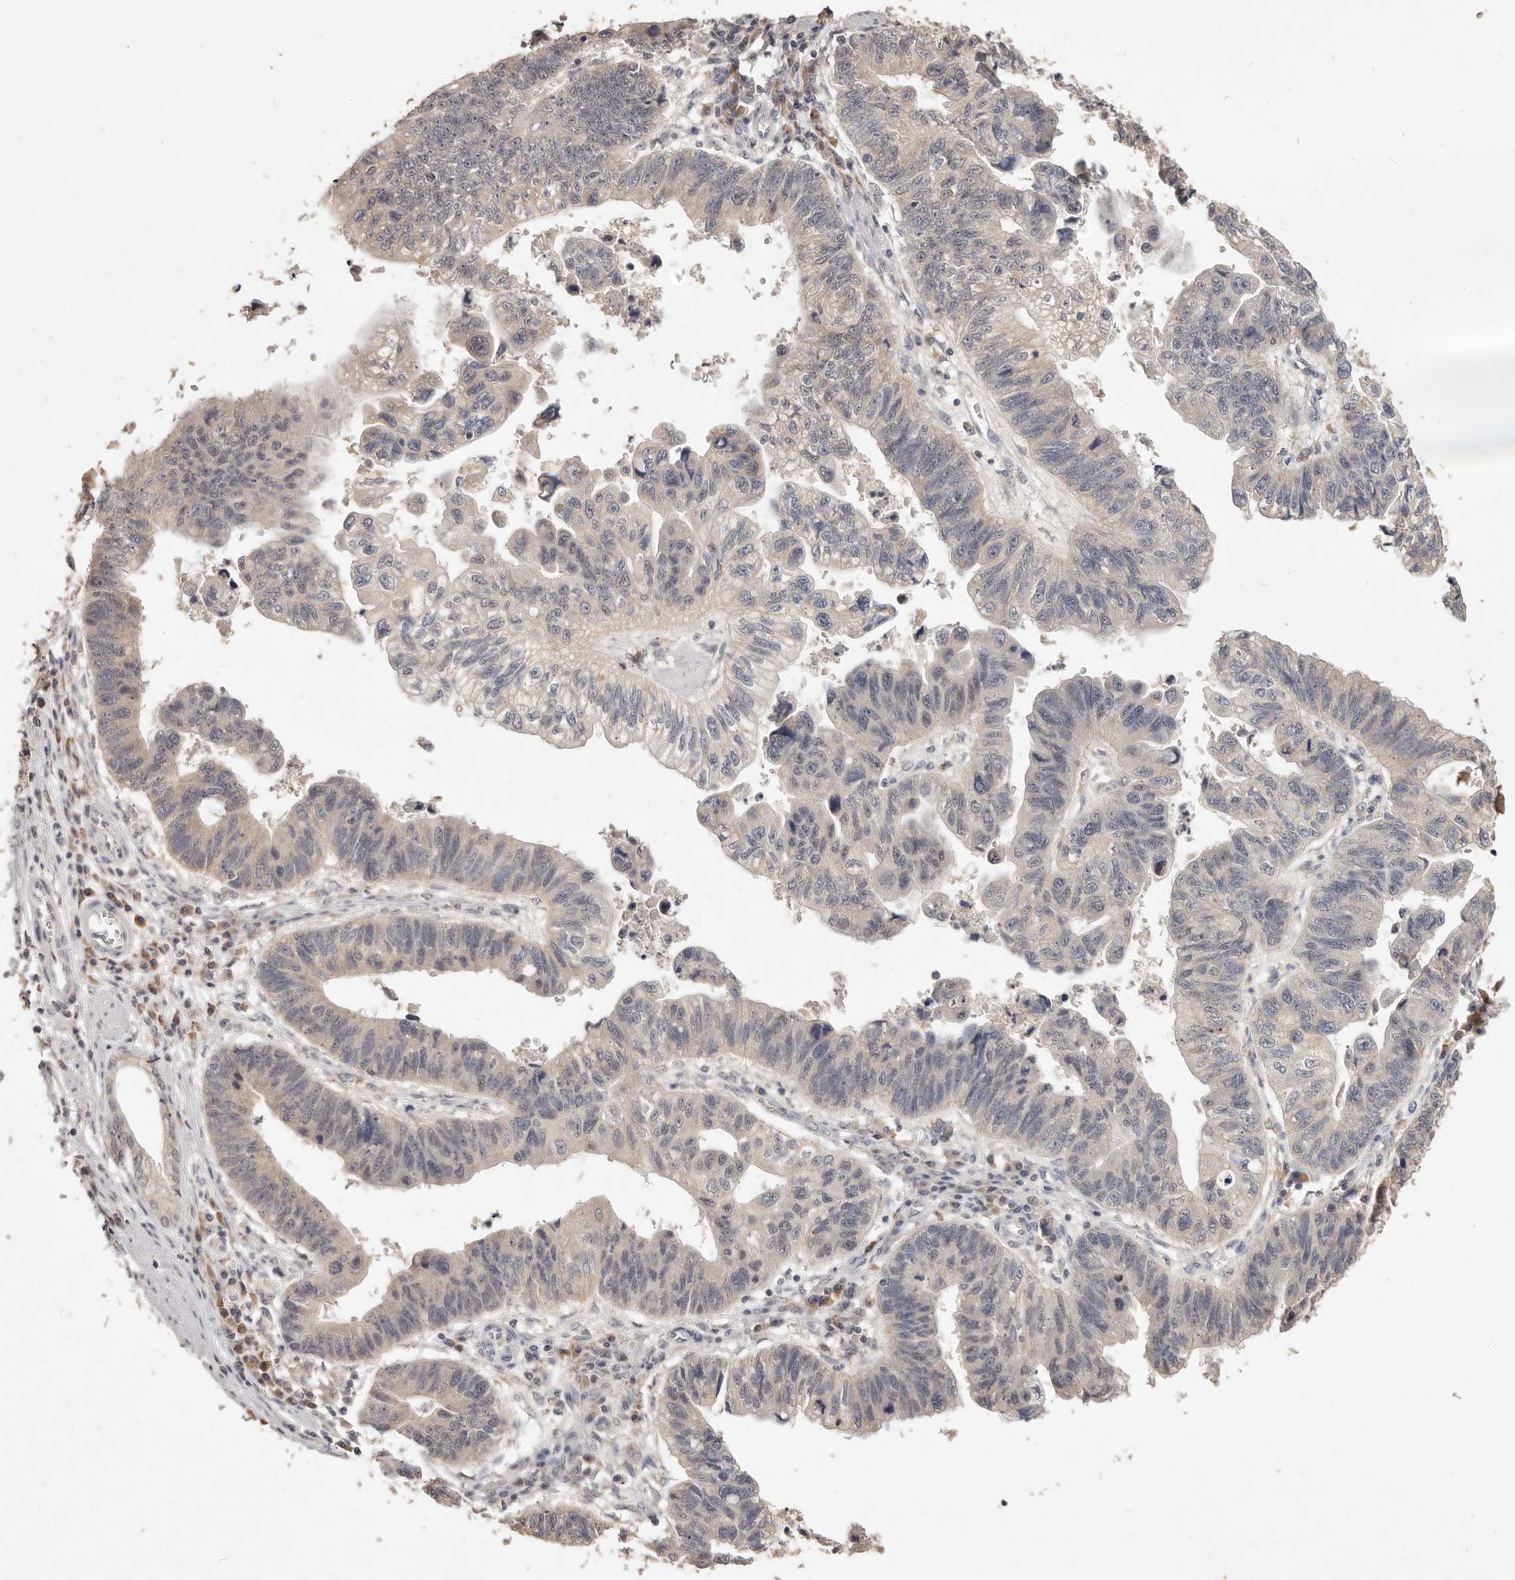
{"staining": {"intensity": "negative", "quantity": "none", "location": "none"}, "tissue": "stomach cancer", "cell_type": "Tumor cells", "image_type": "cancer", "snomed": [{"axis": "morphology", "description": "Adenocarcinoma, NOS"}, {"axis": "topography", "description": "Stomach"}], "caption": "Immunohistochemical staining of stomach adenocarcinoma displays no significant positivity in tumor cells.", "gene": "TSPAN13", "patient": {"sex": "male", "age": 59}}